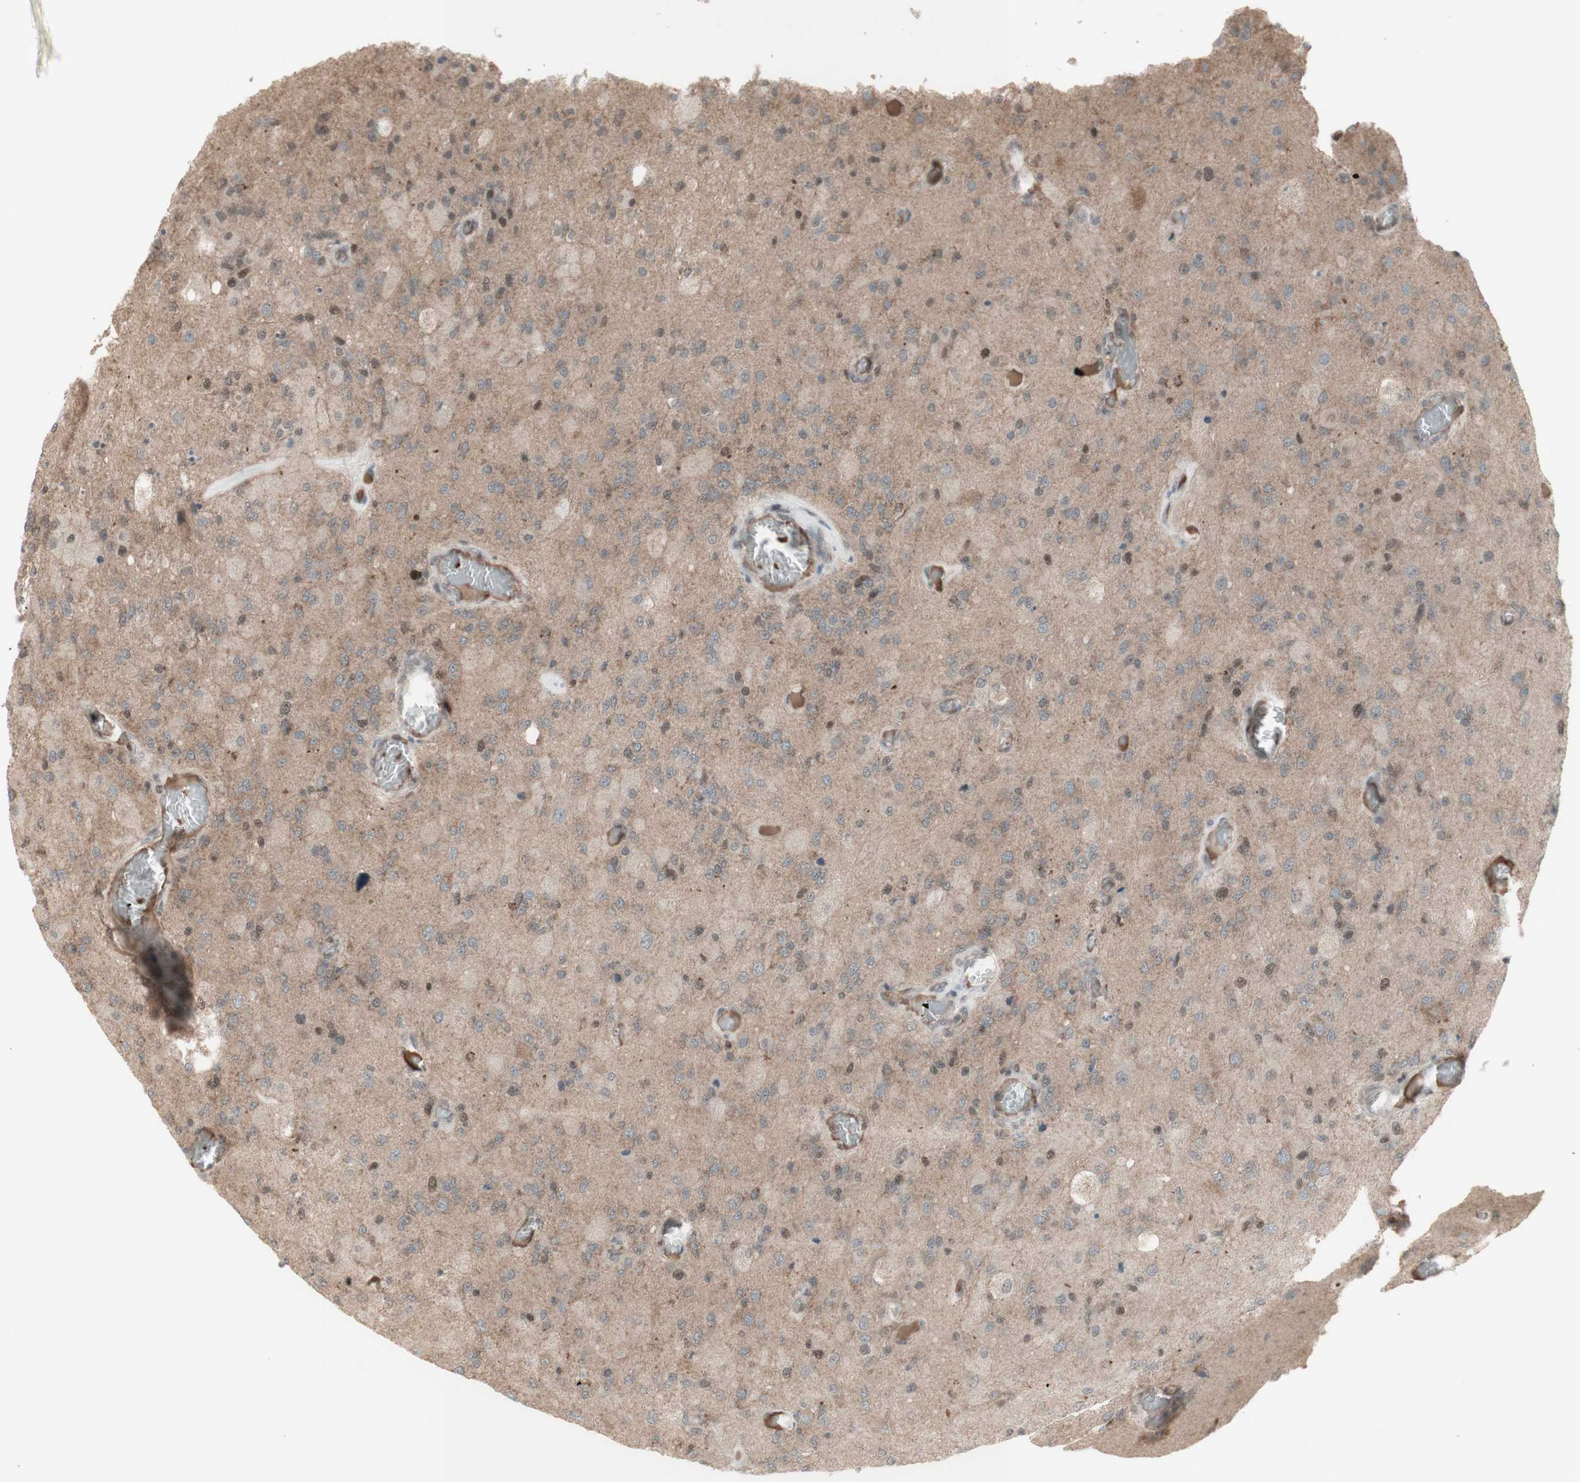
{"staining": {"intensity": "negative", "quantity": "none", "location": "none"}, "tissue": "glioma", "cell_type": "Tumor cells", "image_type": "cancer", "snomed": [{"axis": "morphology", "description": "Normal tissue, NOS"}, {"axis": "morphology", "description": "Glioma, malignant, High grade"}, {"axis": "topography", "description": "Cerebral cortex"}], "caption": "High magnification brightfield microscopy of glioma stained with DAB (brown) and counterstained with hematoxylin (blue): tumor cells show no significant expression.", "gene": "MSH6", "patient": {"sex": "male", "age": 77}}